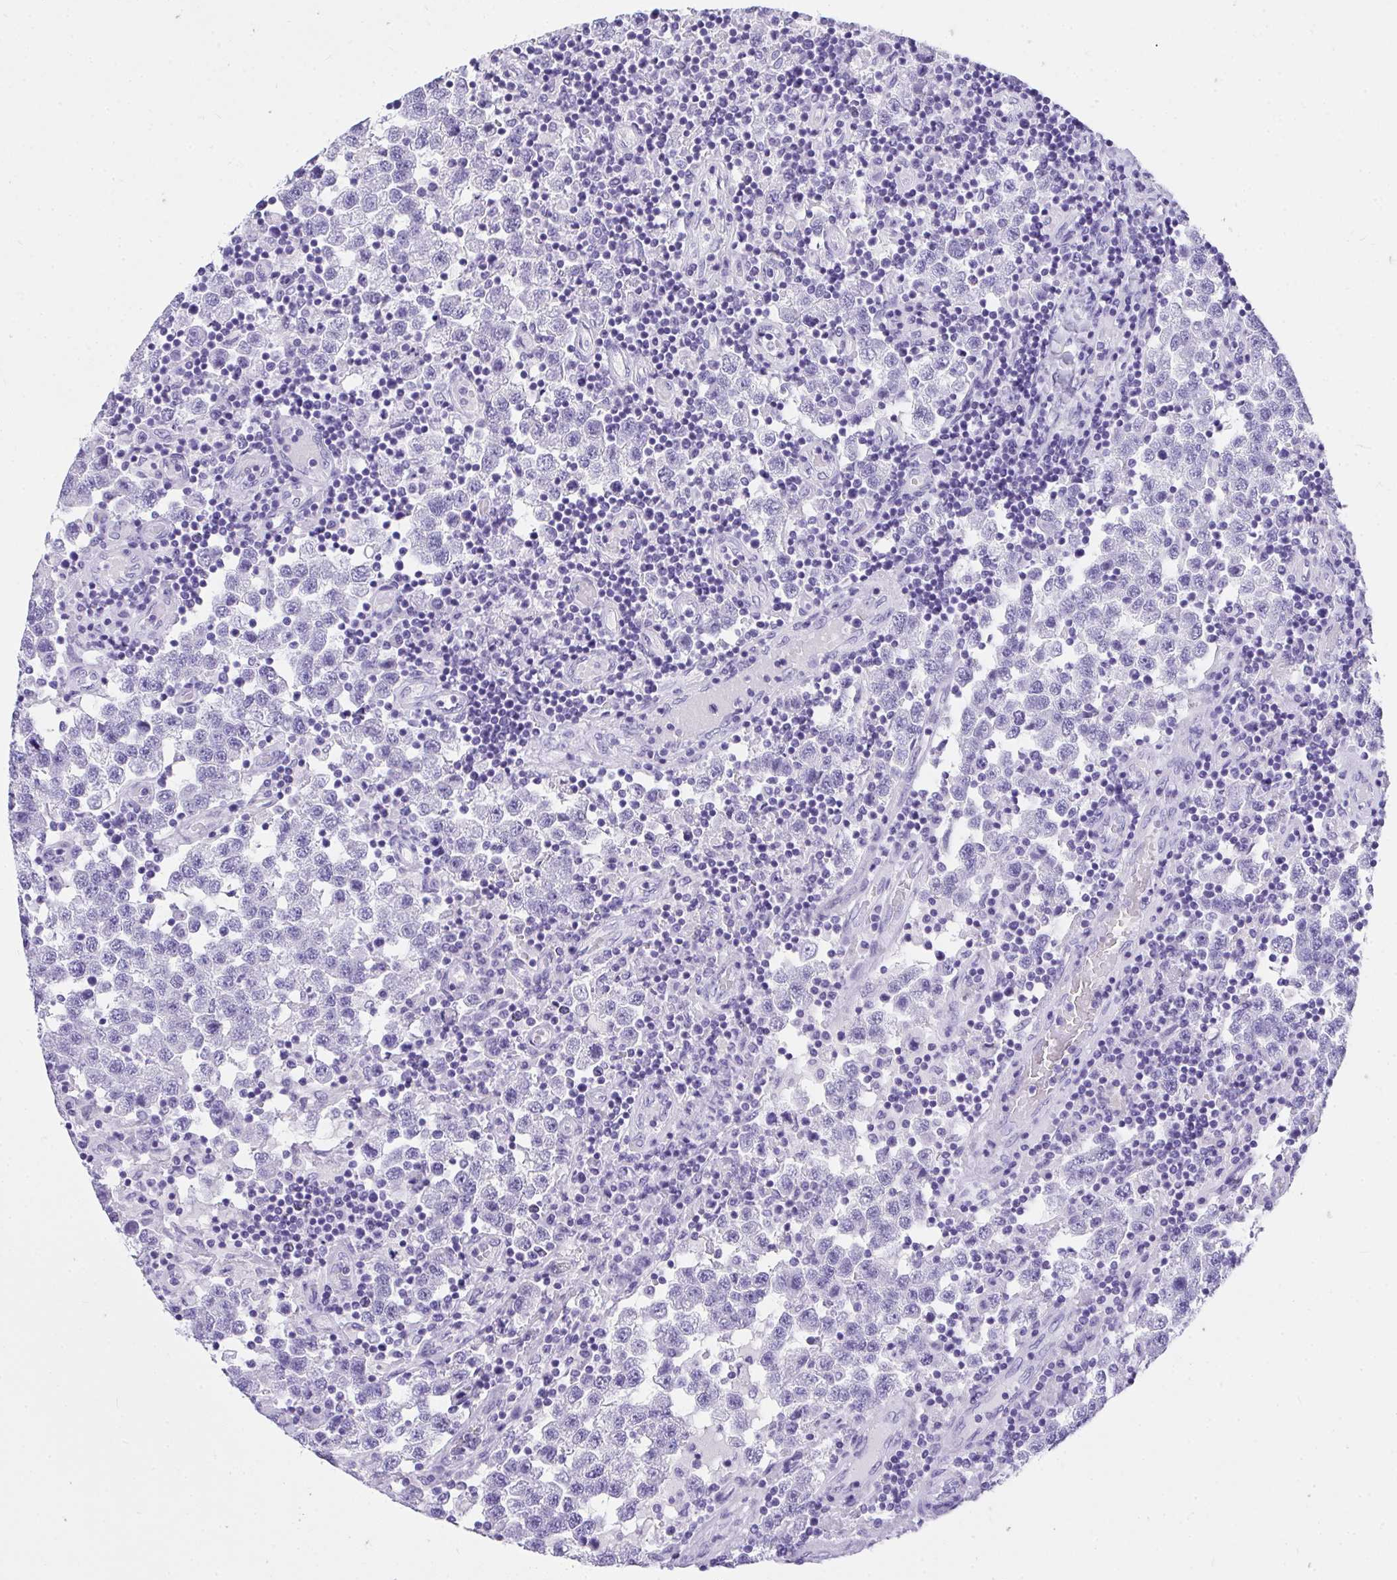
{"staining": {"intensity": "negative", "quantity": "none", "location": "none"}, "tissue": "testis cancer", "cell_type": "Tumor cells", "image_type": "cancer", "snomed": [{"axis": "morphology", "description": "Seminoma, NOS"}, {"axis": "topography", "description": "Testis"}], "caption": "Testis seminoma was stained to show a protein in brown. There is no significant expression in tumor cells.", "gene": "AVIL", "patient": {"sex": "male", "age": 34}}